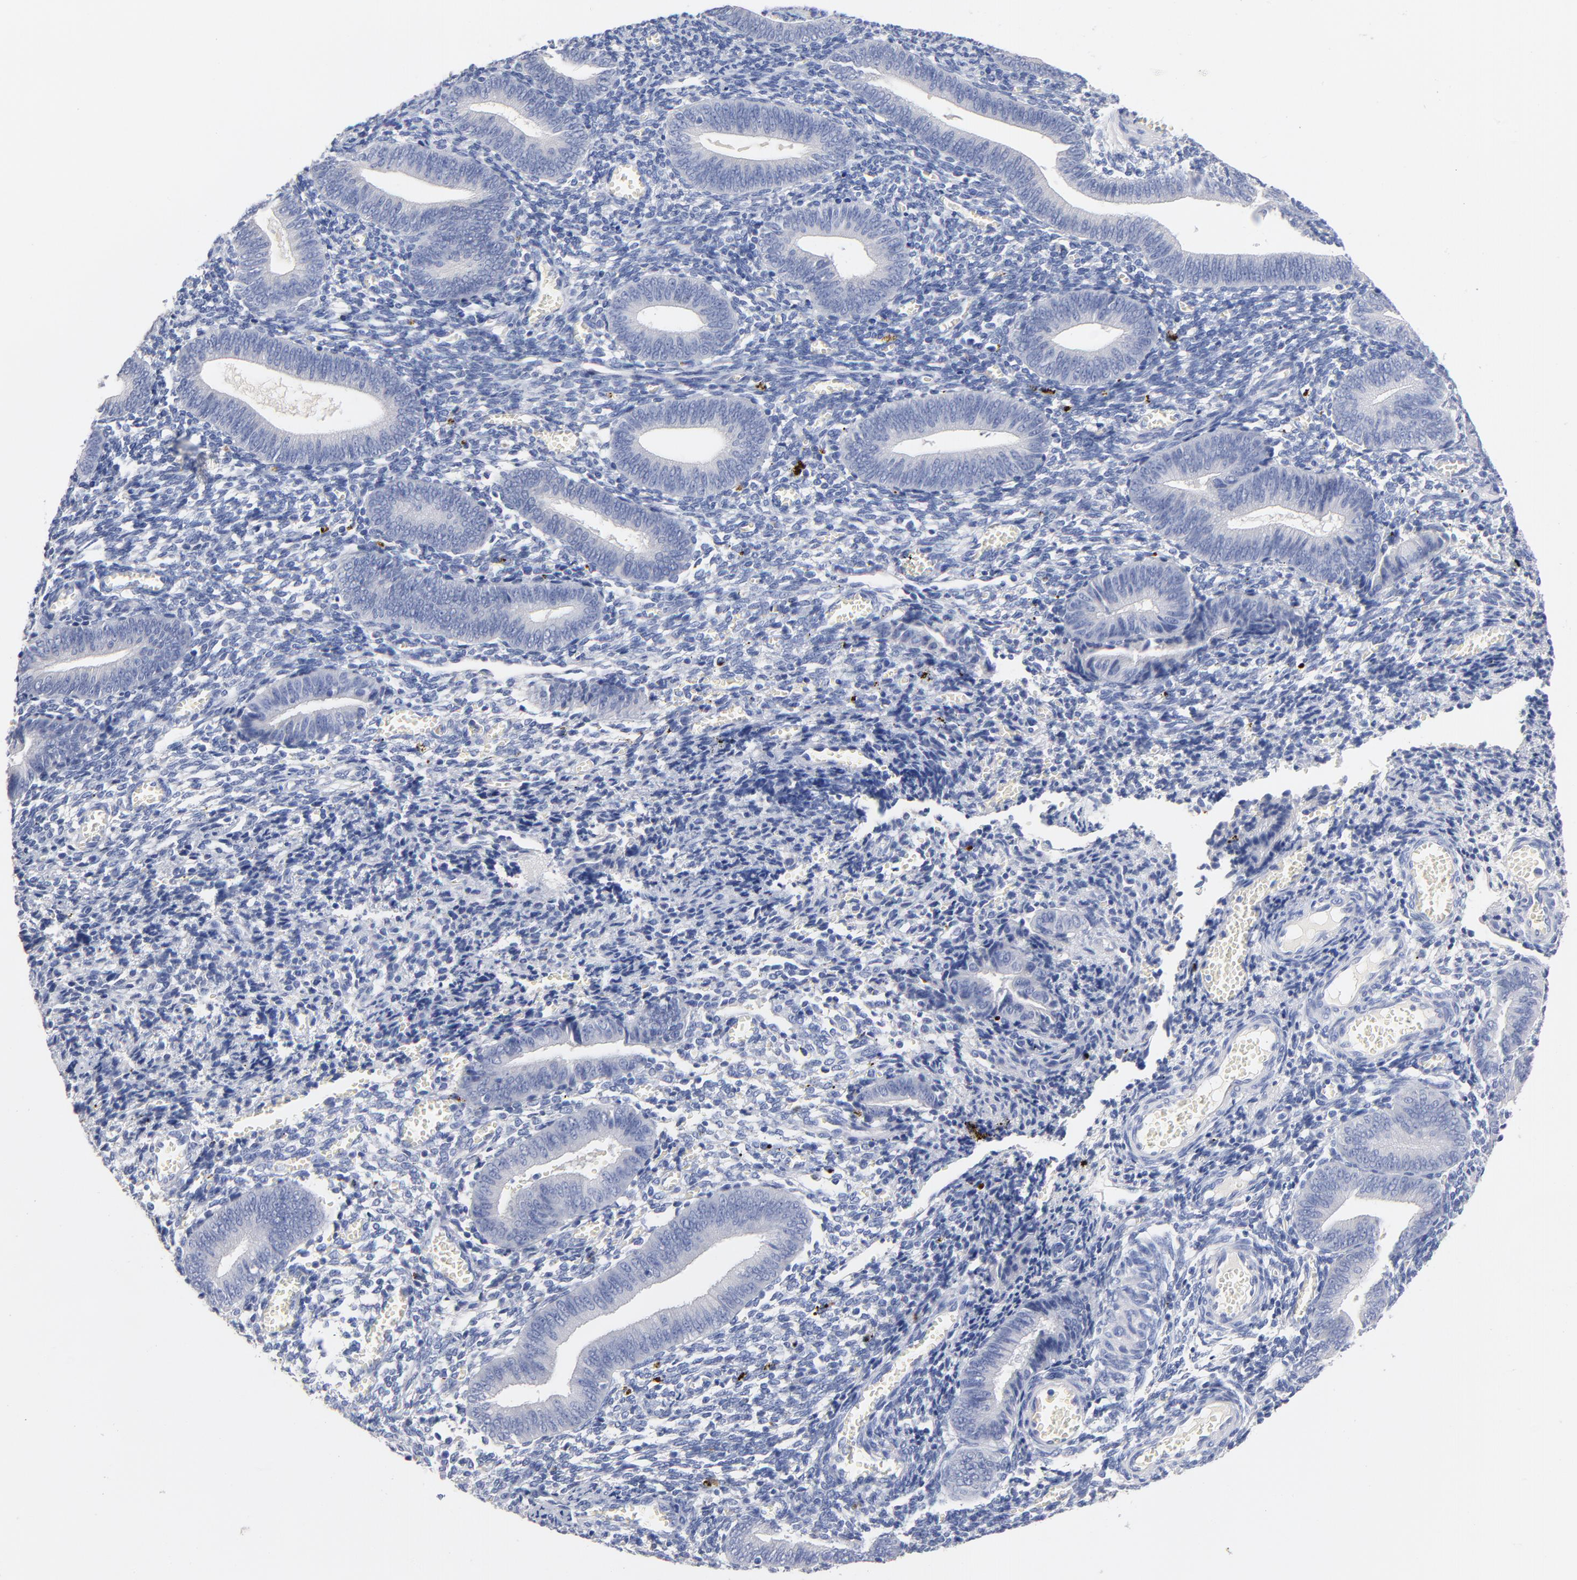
{"staining": {"intensity": "negative", "quantity": "none", "location": "none"}, "tissue": "endometrium", "cell_type": "Cells in endometrial stroma", "image_type": "normal", "snomed": [{"axis": "morphology", "description": "Normal tissue, NOS"}, {"axis": "topography", "description": "Uterus"}, {"axis": "topography", "description": "Endometrium"}], "caption": "Immunohistochemical staining of unremarkable endometrium demonstrates no significant positivity in cells in endometrial stroma. The staining was performed using DAB (3,3'-diaminobenzidine) to visualize the protein expression in brown, while the nuclei were stained in blue with hematoxylin (Magnification: 20x).", "gene": "CPS1", "patient": {"sex": "female", "age": 33}}